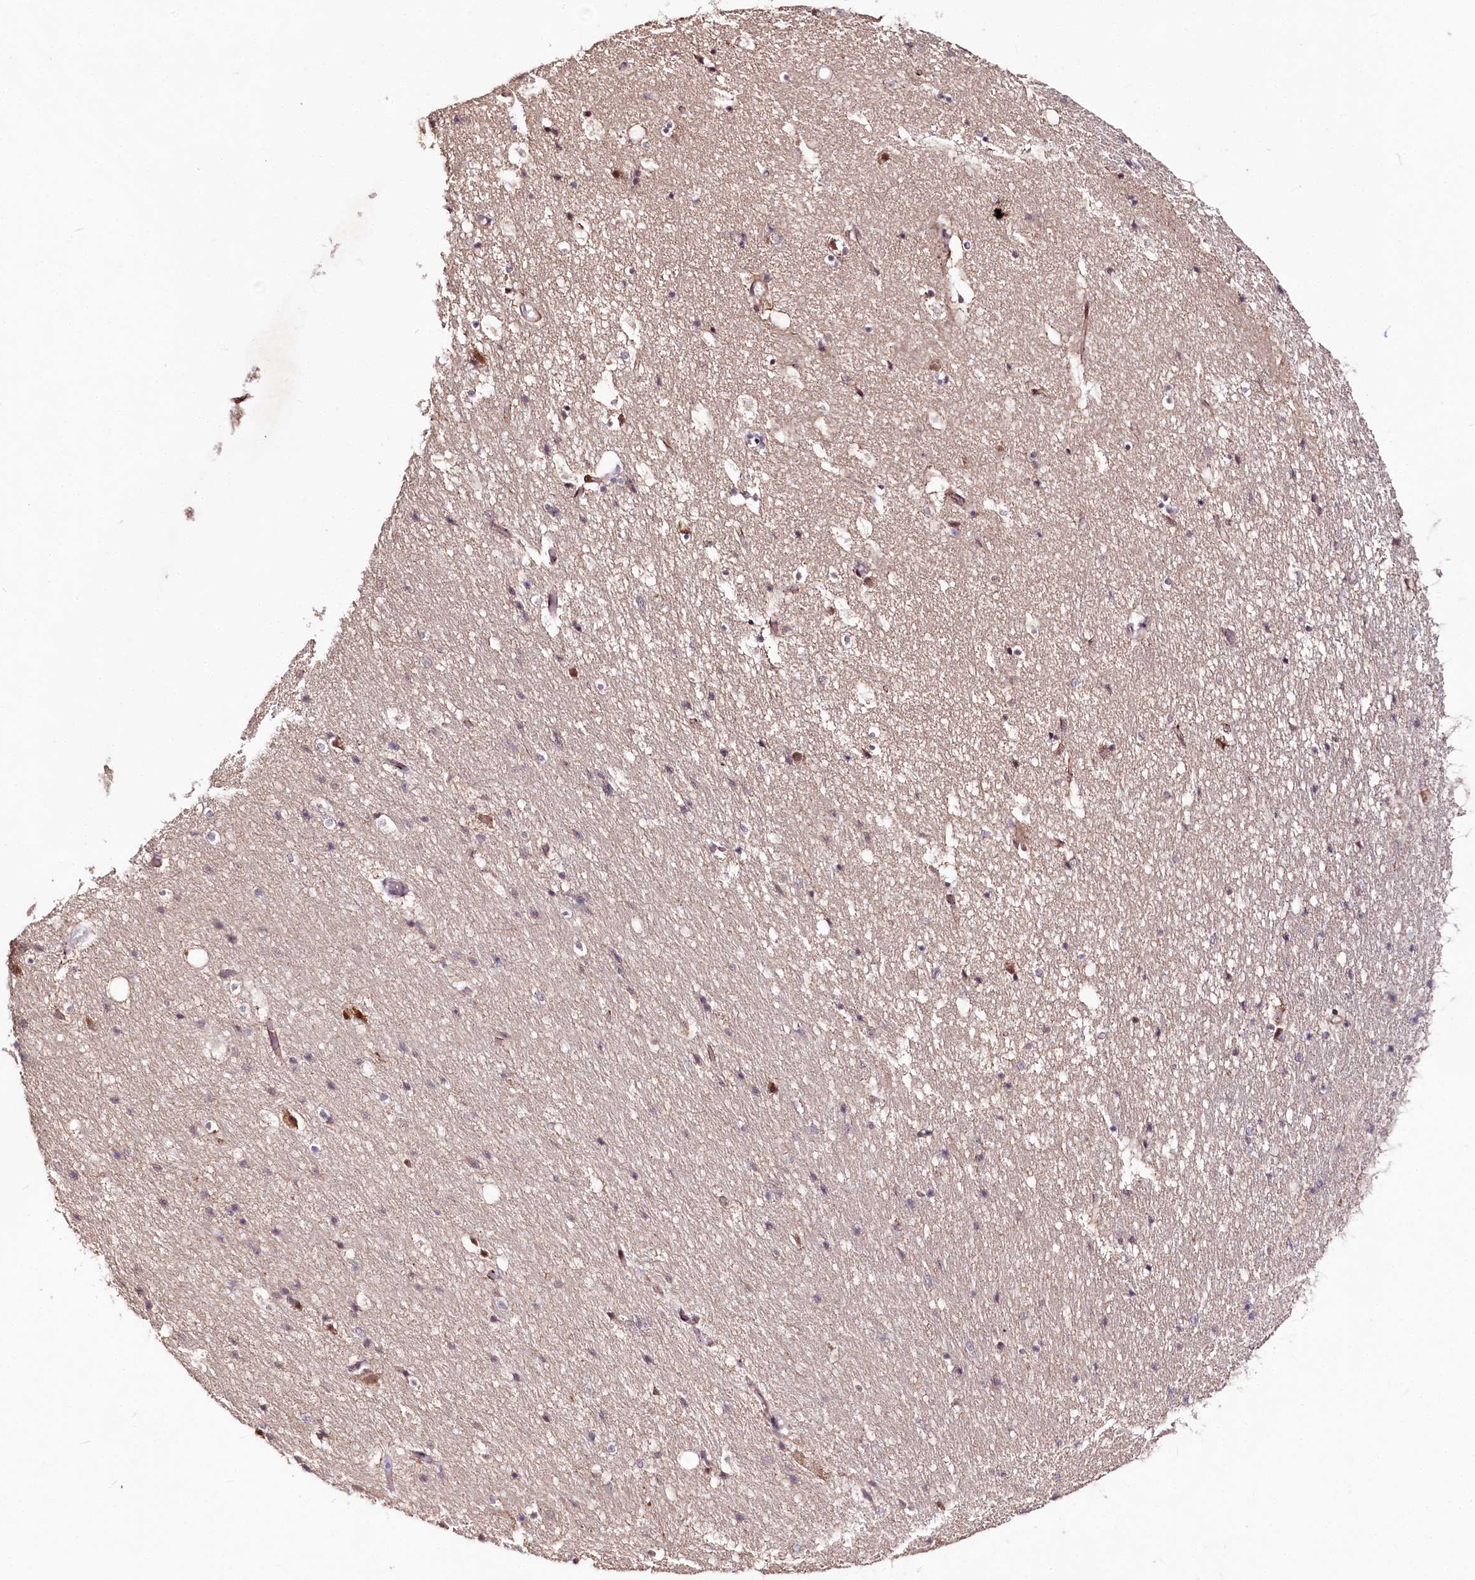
{"staining": {"intensity": "moderate", "quantity": "<25%", "location": "cytoplasmic/membranous,nuclear"}, "tissue": "hippocampus", "cell_type": "Glial cells", "image_type": "normal", "snomed": [{"axis": "morphology", "description": "Normal tissue, NOS"}, {"axis": "topography", "description": "Hippocampus"}], "caption": "Hippocampus stained with IHC exhibits moderate cytoplasmic/membranous,nuclear positivity in about <25% of glial cells. (brown staining indicates protein expression, while blue staining denotes nuclei).", "gene": "DMP1", "patient": {"sex": "female", "age": 52}}